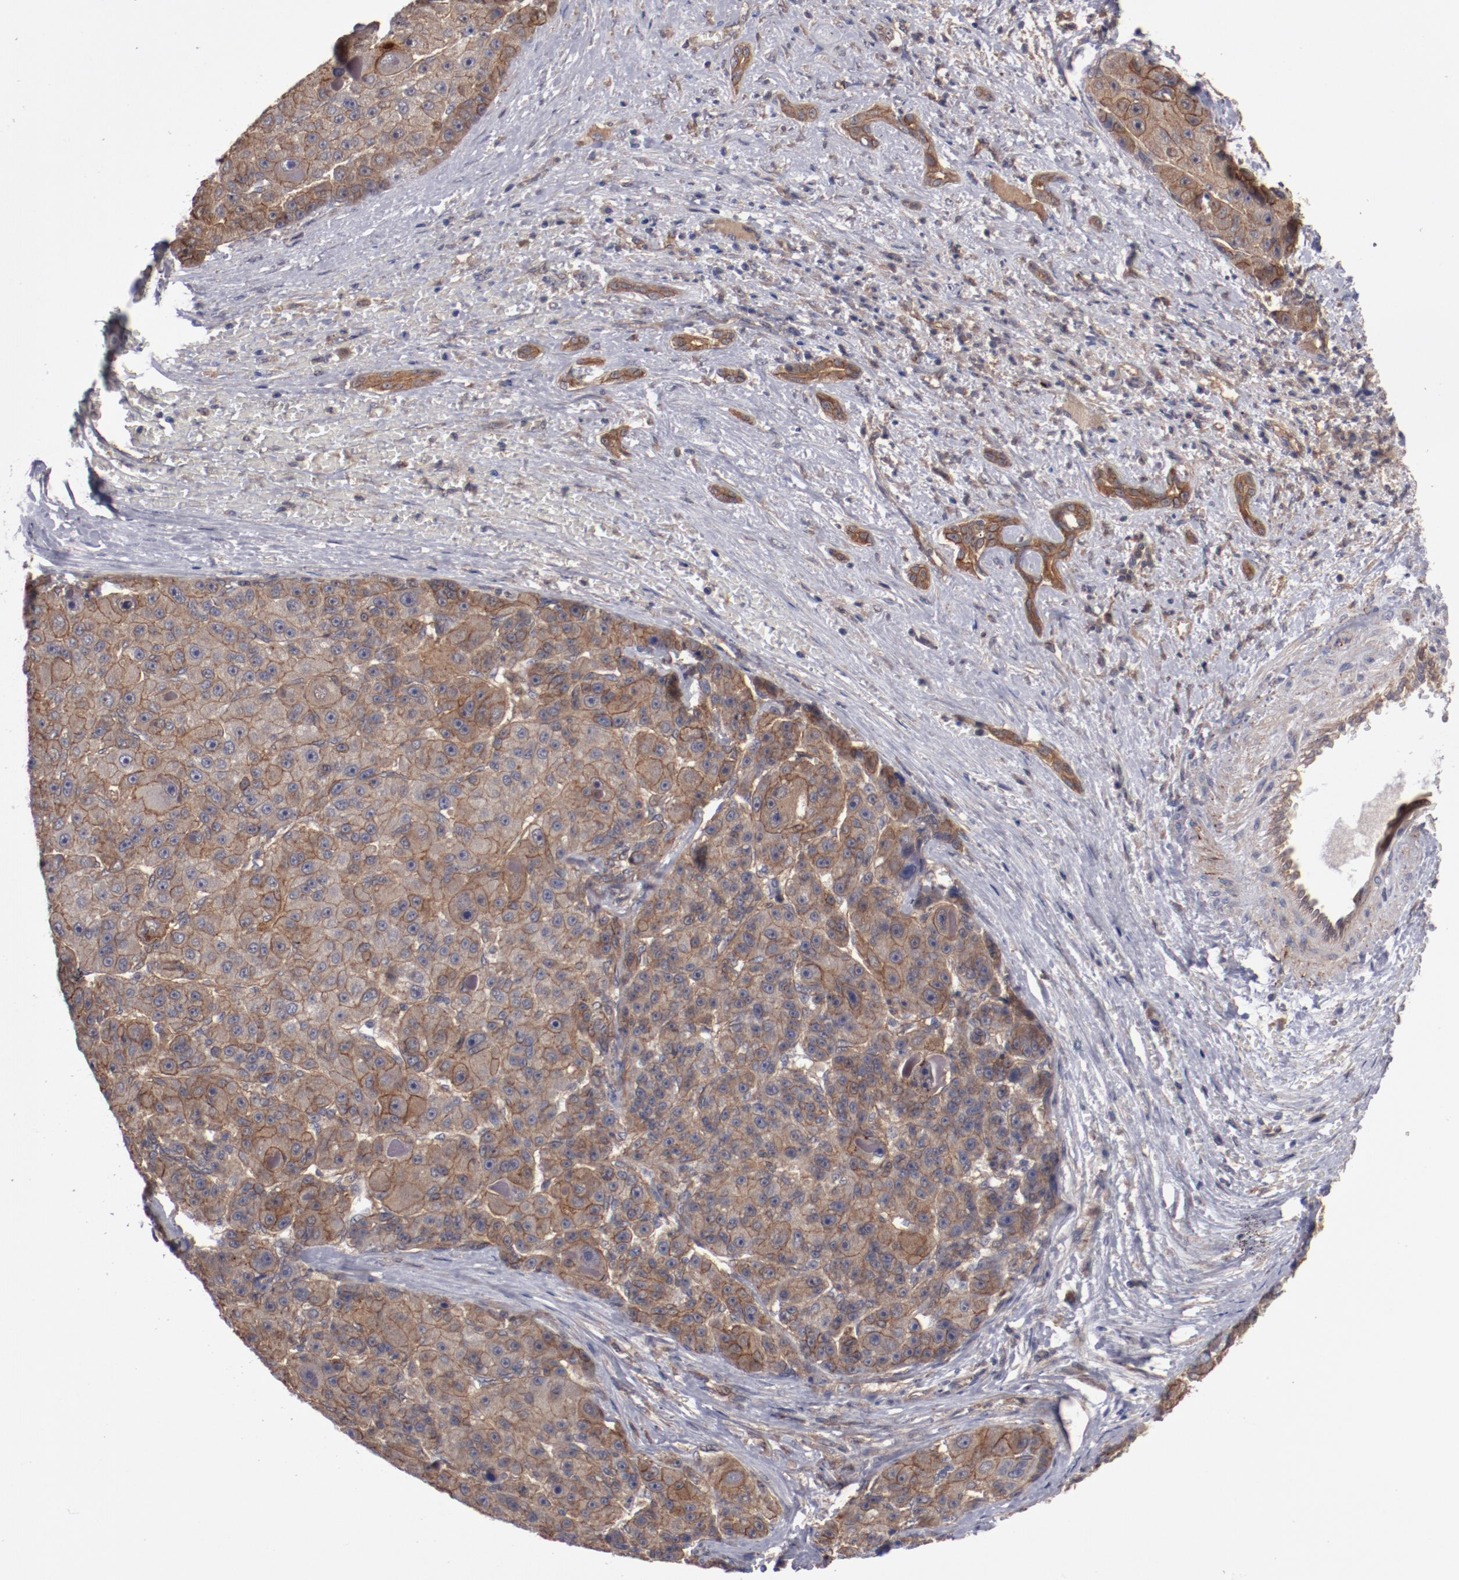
{"staining": {"intensity": "moderate", "quantity": ">75%", "location": "cytoplasmic/membranous"}, "tissue": "liver cancer", "cell_type": "Tumor cells", "image_type": "cancer", "snomed": [{"axis": "morphology", "description": "Carcinoma, Hepatocellular, NOS"}, {"axis": "topography", "description": "Liver"}], "caption": "A medium amount of moderate cytoplasmic/membranous expression is present in about >75% of tumor cells in liver hepatocellular carcinoma tissue.", "gene": "DNAAF2", "patient": {"sex": "male", "age": 76}}